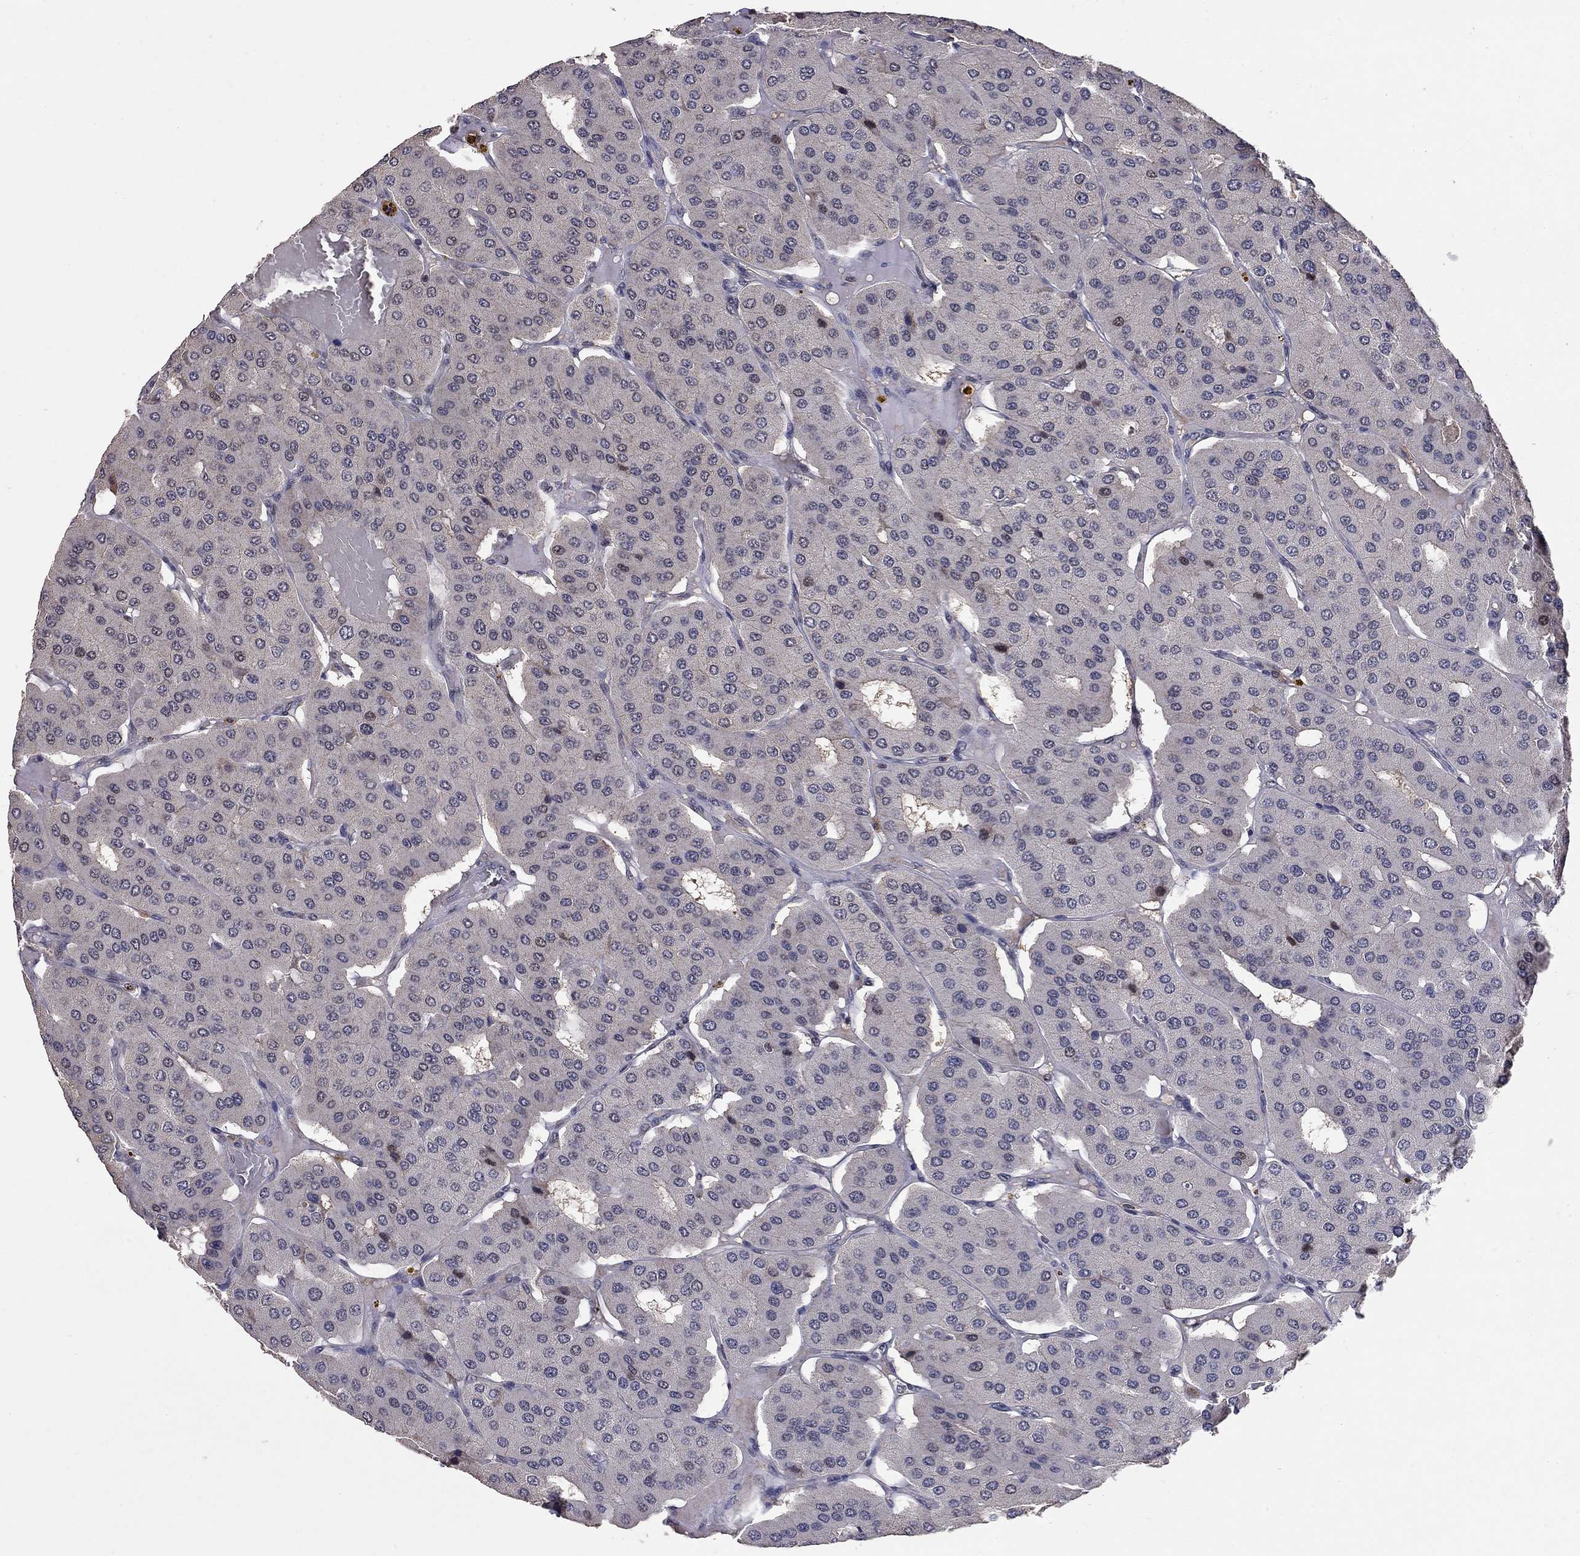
{"staining": {"intensity": "moderate", "quantity": "25%-75%", "location": "nuclear"}, "tissue": "parathyroid gland", "cell_type": "Glandular cells", "image_type": "normal", "snomed": [{"axis": "morphology", "description": "Normal tissue, NOS"}, {"axis": "morphology", "description": "Adenoma, NOS"}, {"axis": "topography", "description": "Parathyroid gland"}], "caption": "An immunohistochemistry (IHC) photomicrograph of normal tissue is shown. Protein staining in brown shows moderate nuclear positivity in parathyroid gland within glandular cells.", "gene": "HDAC3", "patient": {"sex": "female", "age": 86}}